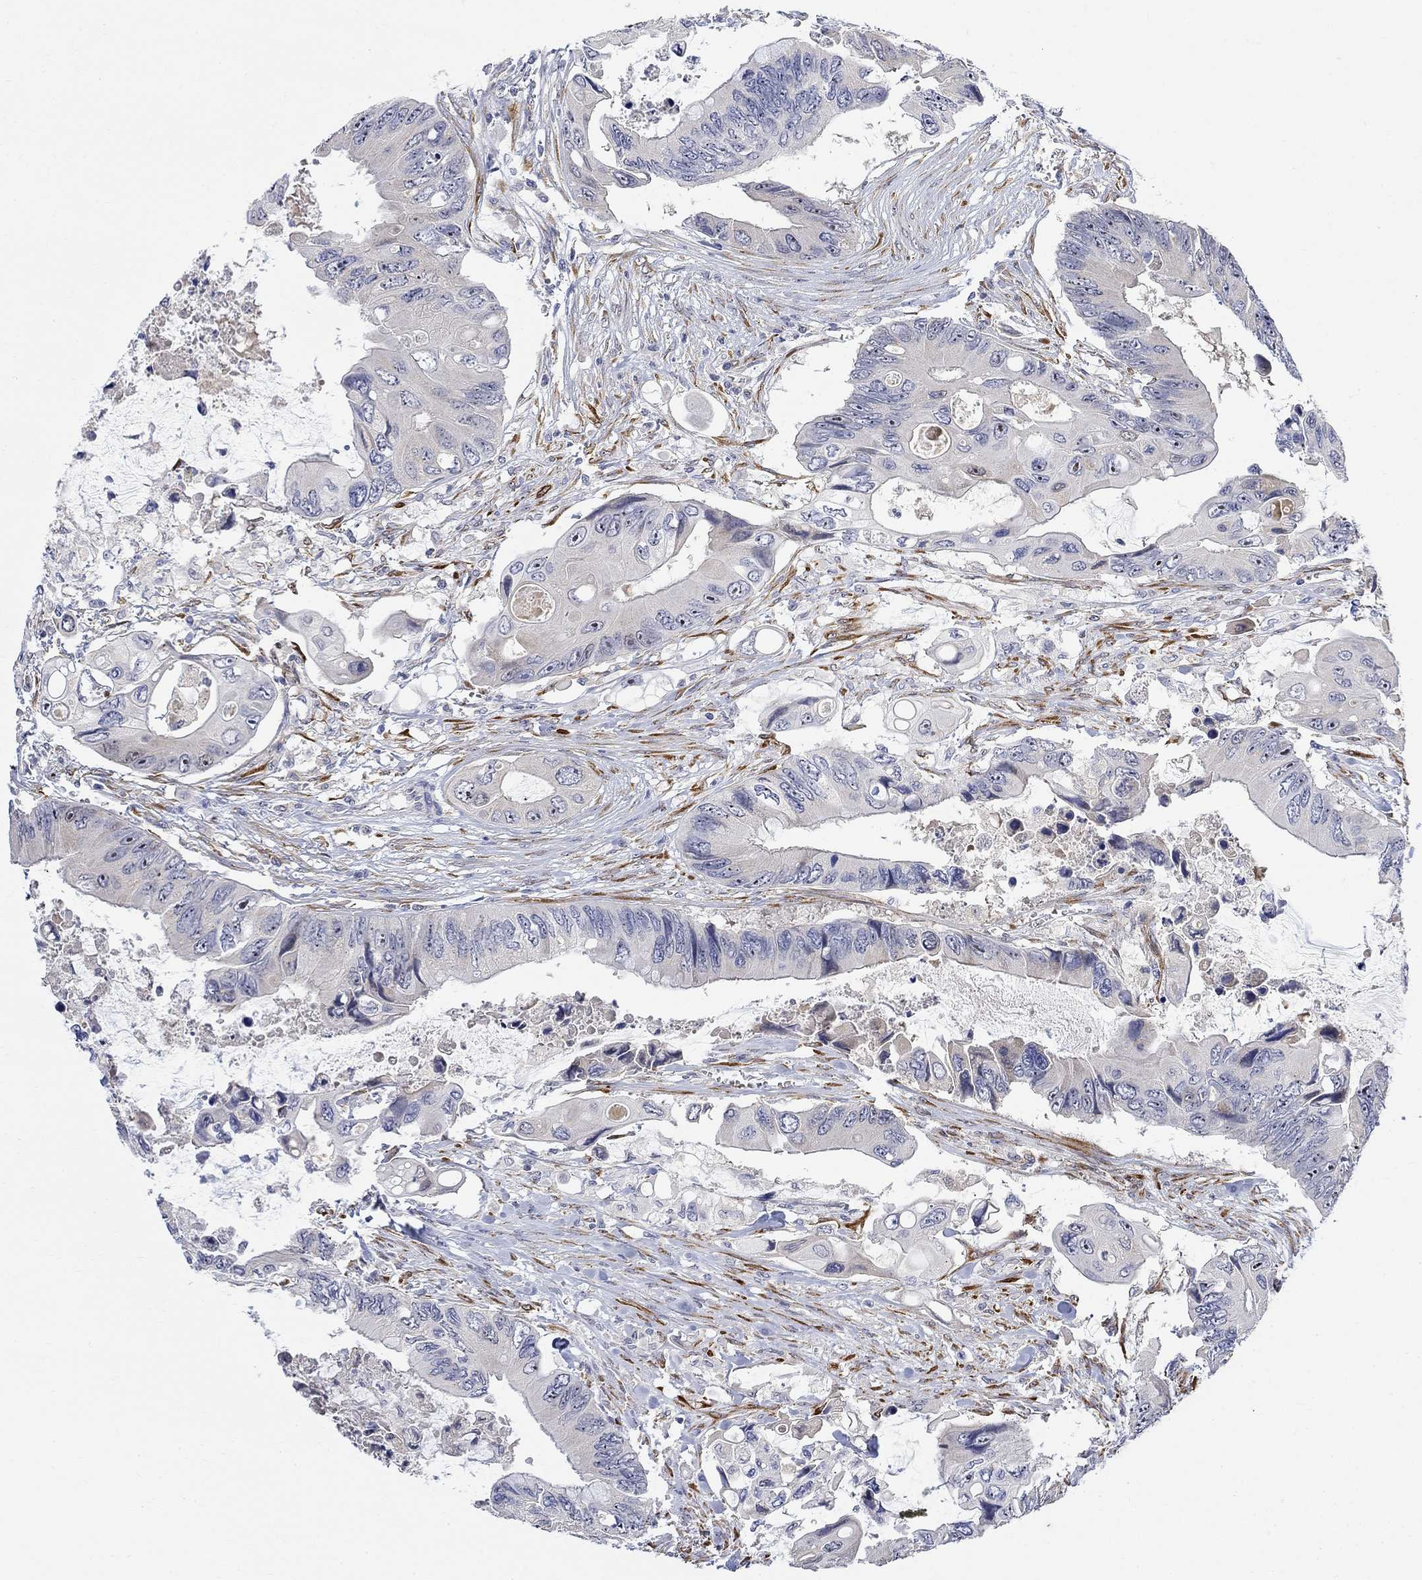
{"staining": {"intensity": "negative", "quantity": "none", "location": "none"}, "tissue": "colorectal cancer", "cell_type": "Tumor cells", "image_type": "cancer", "snomed": [{"axis": "morphology", "description": "Adenocarcinoma, NOS"}, {"axis": "topography", "description": "Rectum"}], "caption": "Colorectal adenocarcinoma stained for a protein using immunohistochemistry displays no positivity tumor cells.", "gene": "FNDC5", "patient": {"sex": "male", "age": 63}}